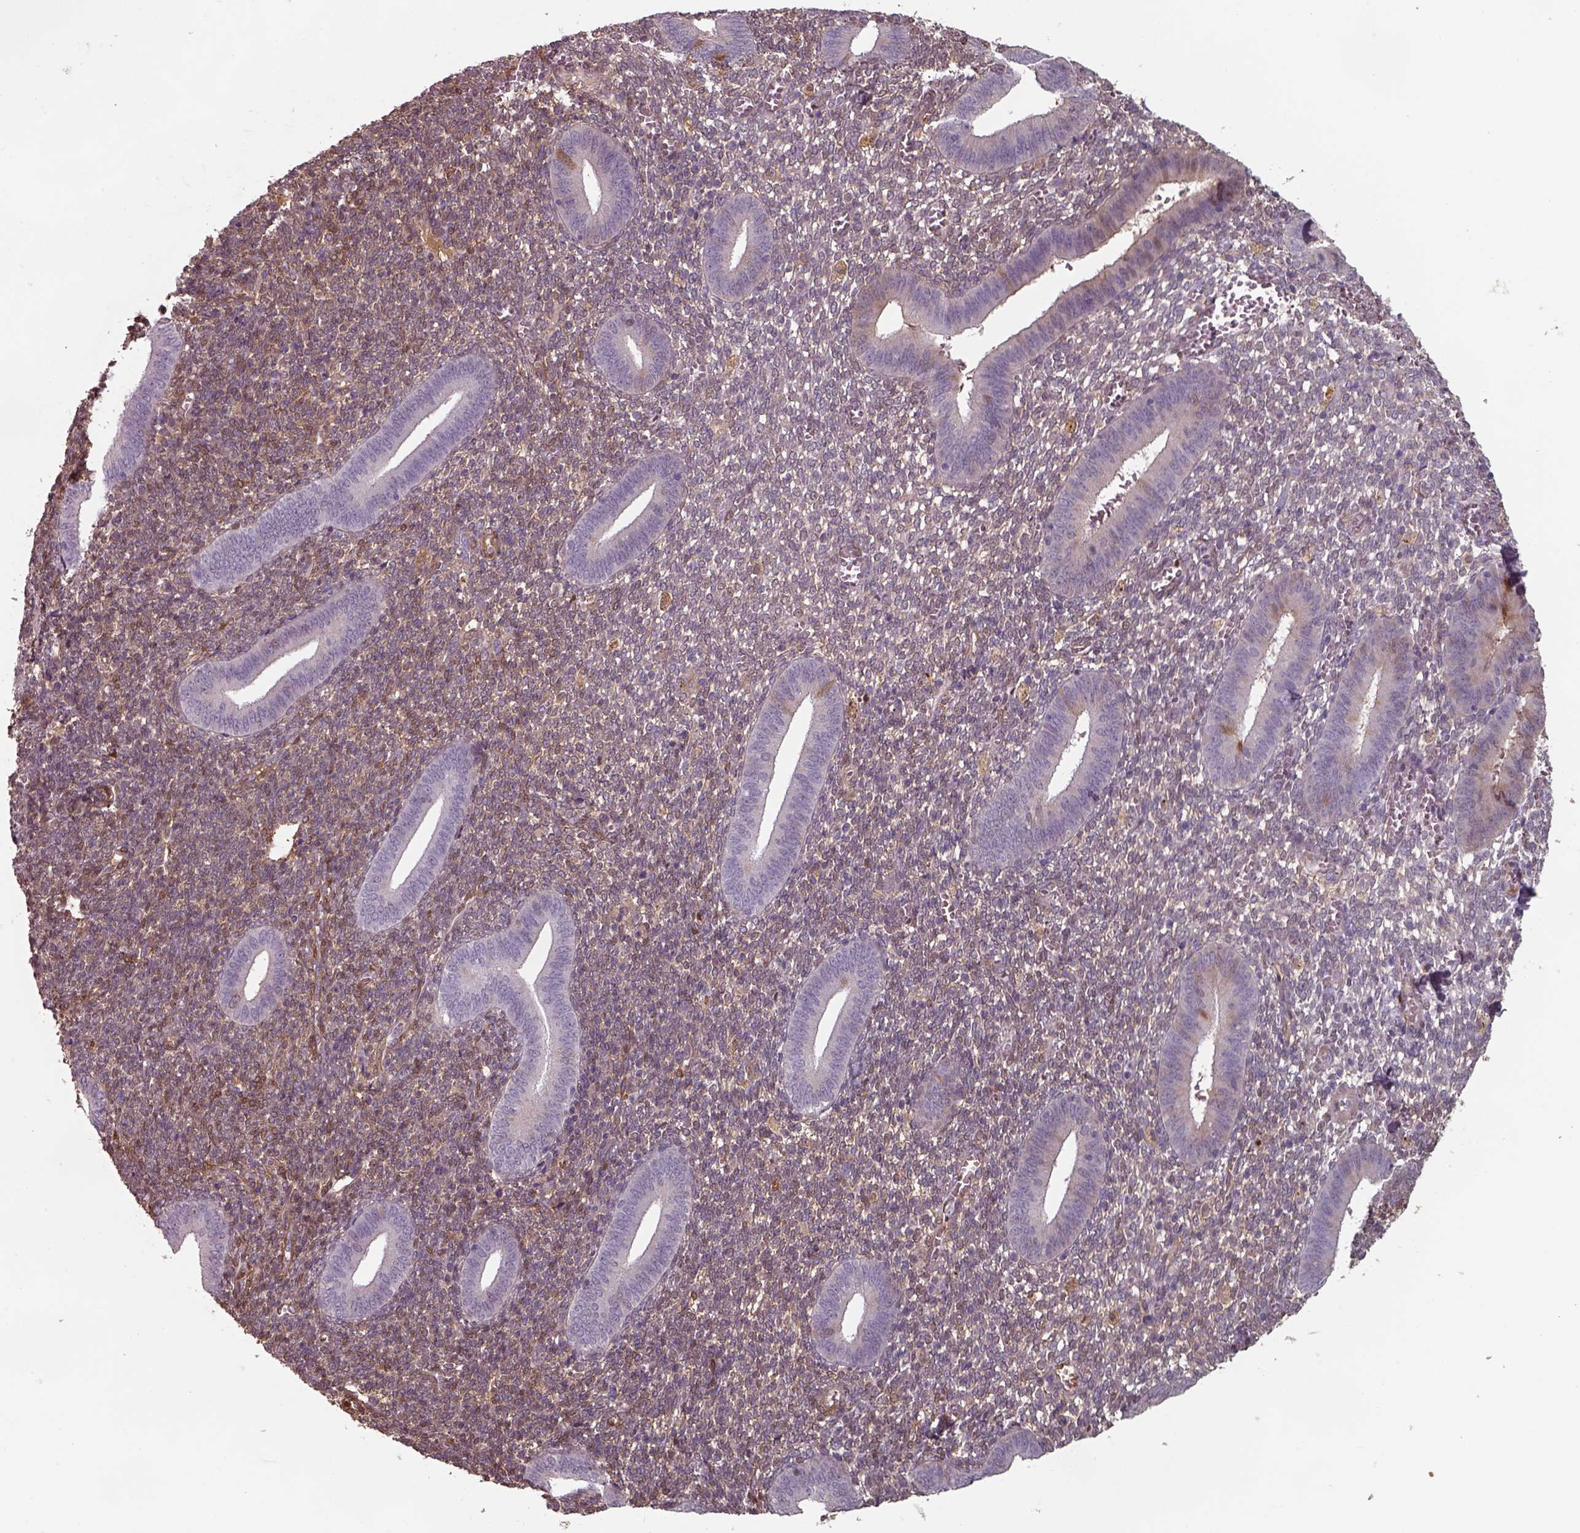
{"staining": {"intensity": "moderate", "quantity": "25%-75%", "location": "cytoplasmic/membranous"}, "tissue": "endometrium", "cell_type": "Cells in endometrial stroma", "image_type": "normal", "snomed": [{"axis": "morphology", "description": "Normal tissue, NOS"}, {"axis": "topography", "description": "Endometrium"}], "caption": "Immunohistochemical staining of unremarkable endometrium demonstrates 25%-75% levels of moderate cytoplasmic/membranous protein expression in about 25%-75% of cells in endometrial stroma.", "gene": "ISYNA1", "patient": {"sex": "female", "age": 25}}